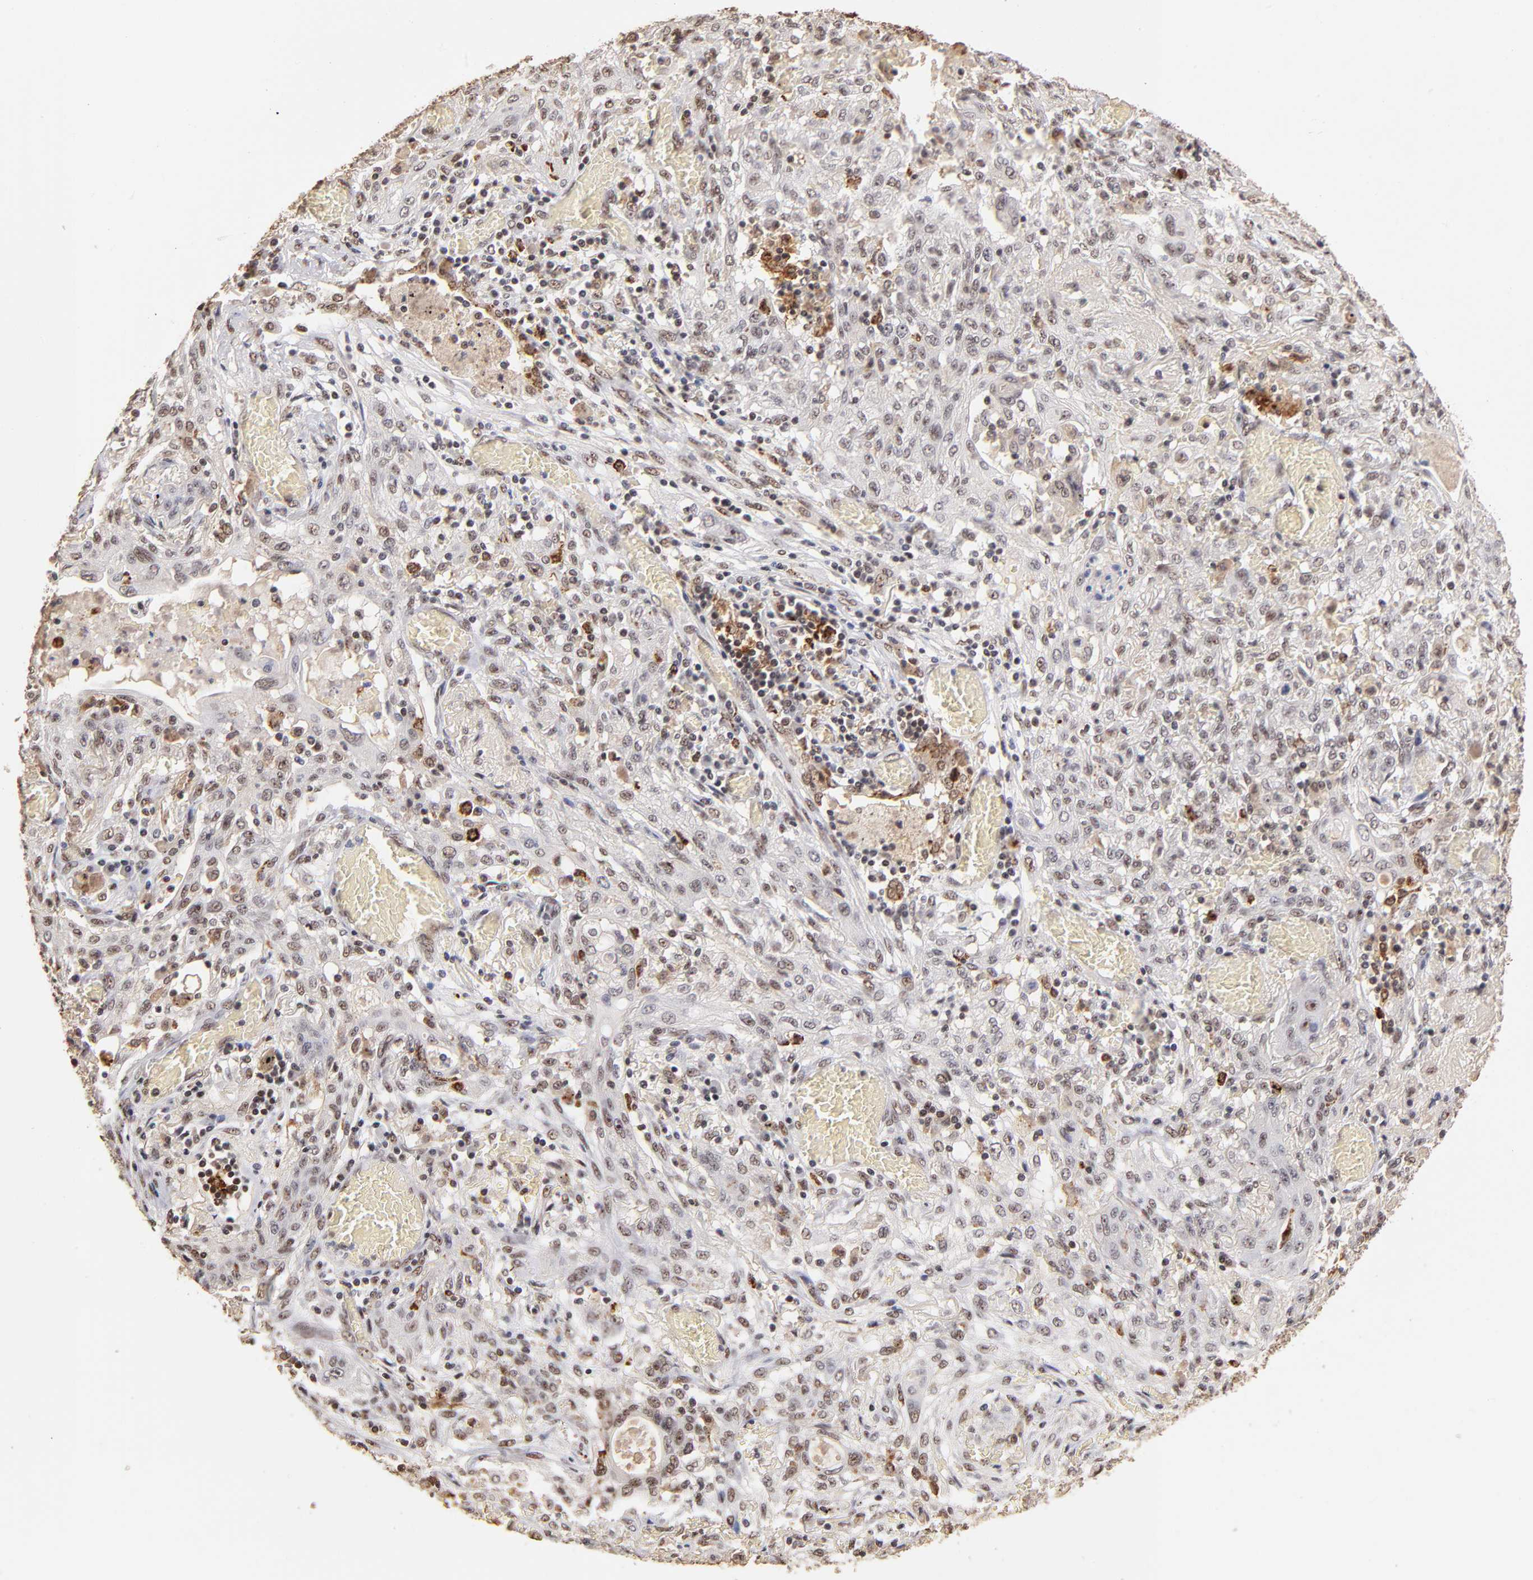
{"staining": {"intensity": "moderate", "quantity": "25%-75%", "location": "nuclear"}, "tissue": "lung cancer", "cell_type": "Tumor cells", "image_type": "cancer", "snomed": [{"axis": "morphology", "description": "Squamous cell carcinoma, NOS"}, {"axis": "topography", "description": "Lung"}], "caption": "Protein staining shows moderate nuclear staining in about 25%-75% of tumor cells in lung cancer. The protein is shown in brown color, while the nuclei are stained blue.", "gene": "ZNF146", "patient": {"sex": "female", "age": 47}}